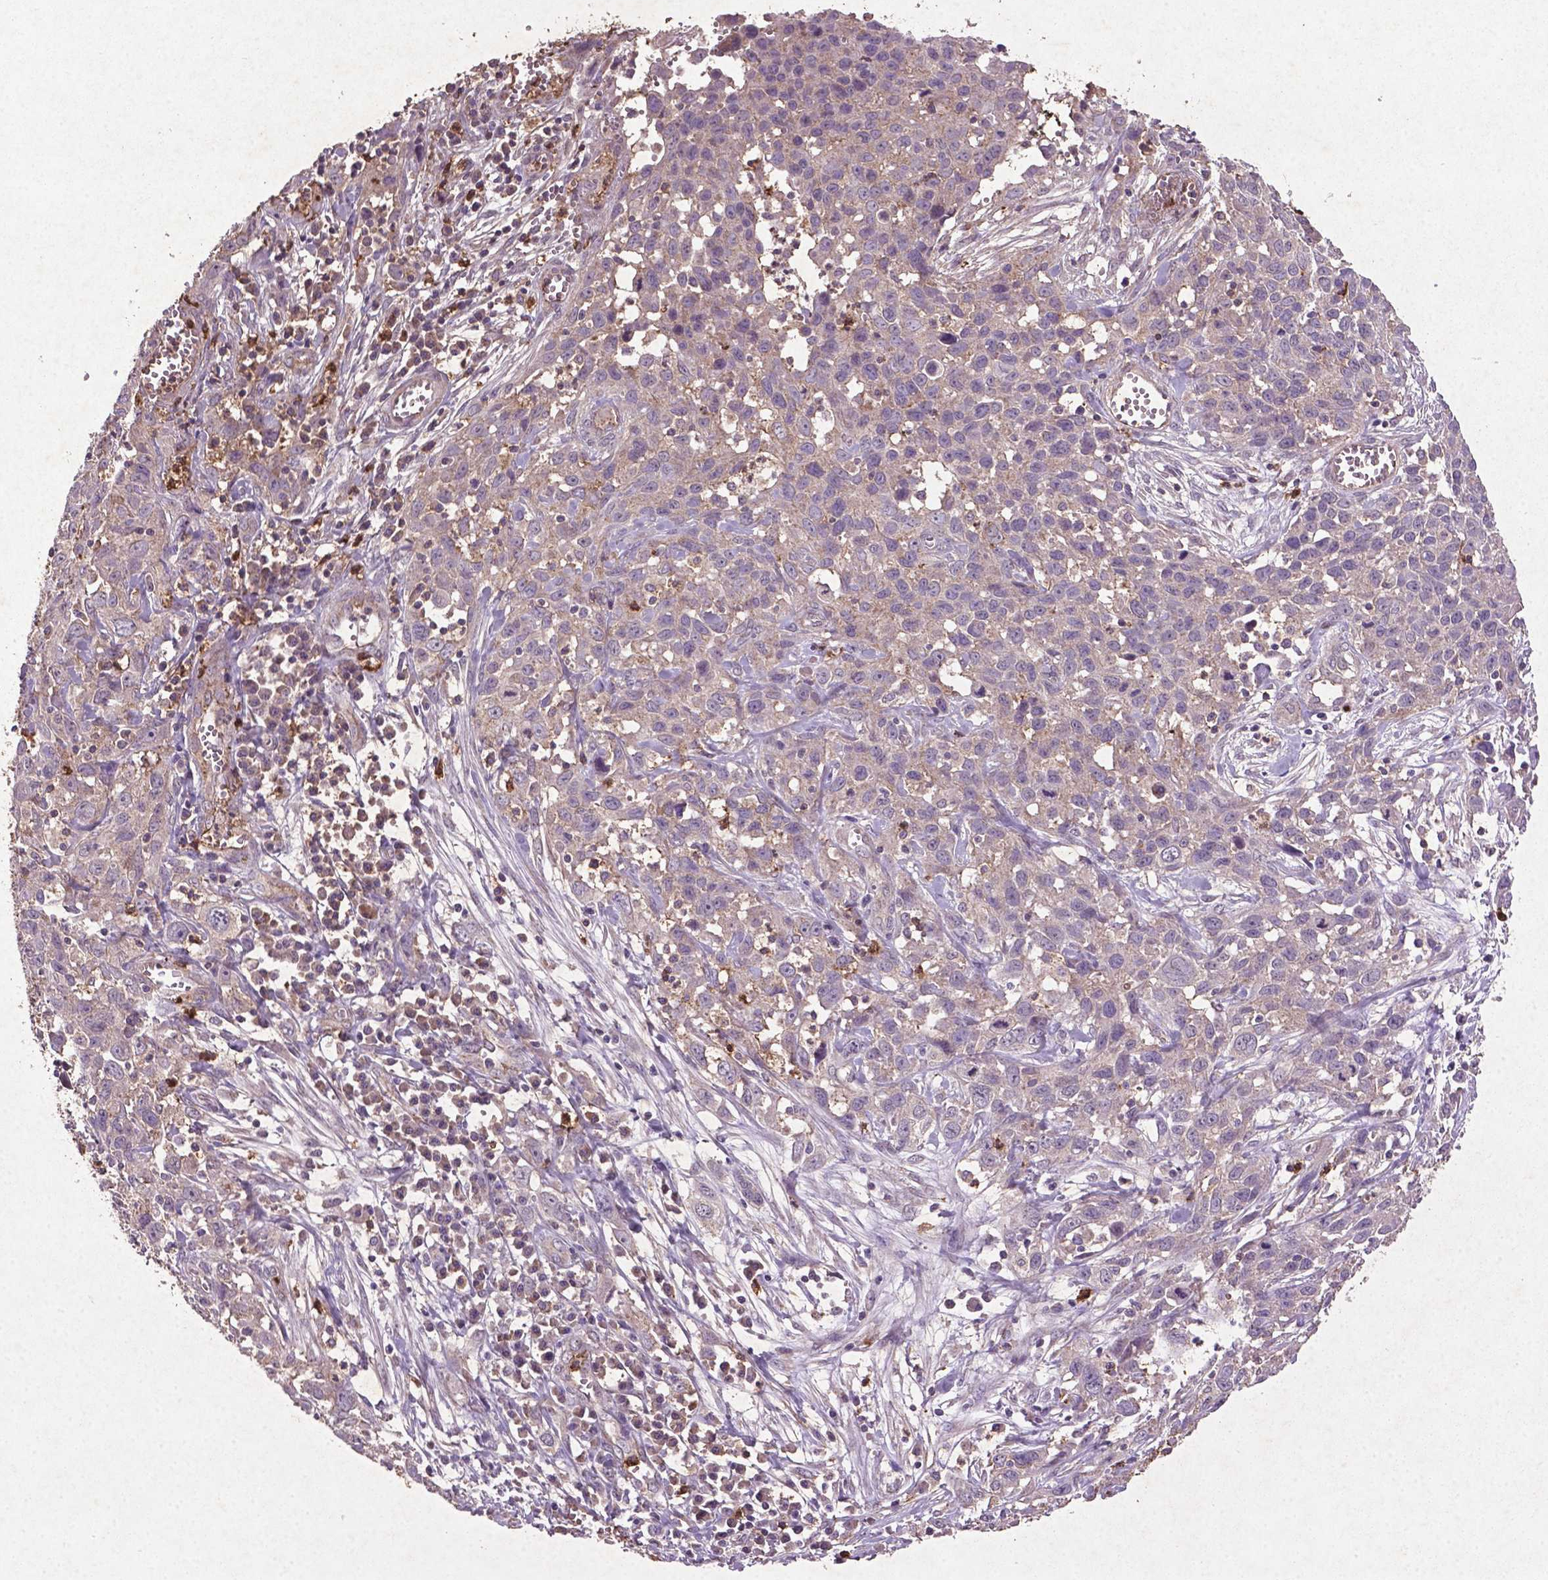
{"staining": {"intensity": "weak", "quantity": "<25%", "location": "cytoplasmic/membranous"}, "tissue": "cervical cancer", "cell_type": "Tumor cells", "image_type": "cancer", "snomed": [{"axis": "morphology", "description": "Squamous cell carcinoma, NOS"}, {"axis": "topography", "description": "Cervix"}], "caption": "This micrograph is of cervical cancer stained with IHC to label a protein in brown with the nuclei are counter-stained blue. There is no staining in tumor cells.", "gene": "MTOR", "patient": {"sex": "female", "age": 38}}